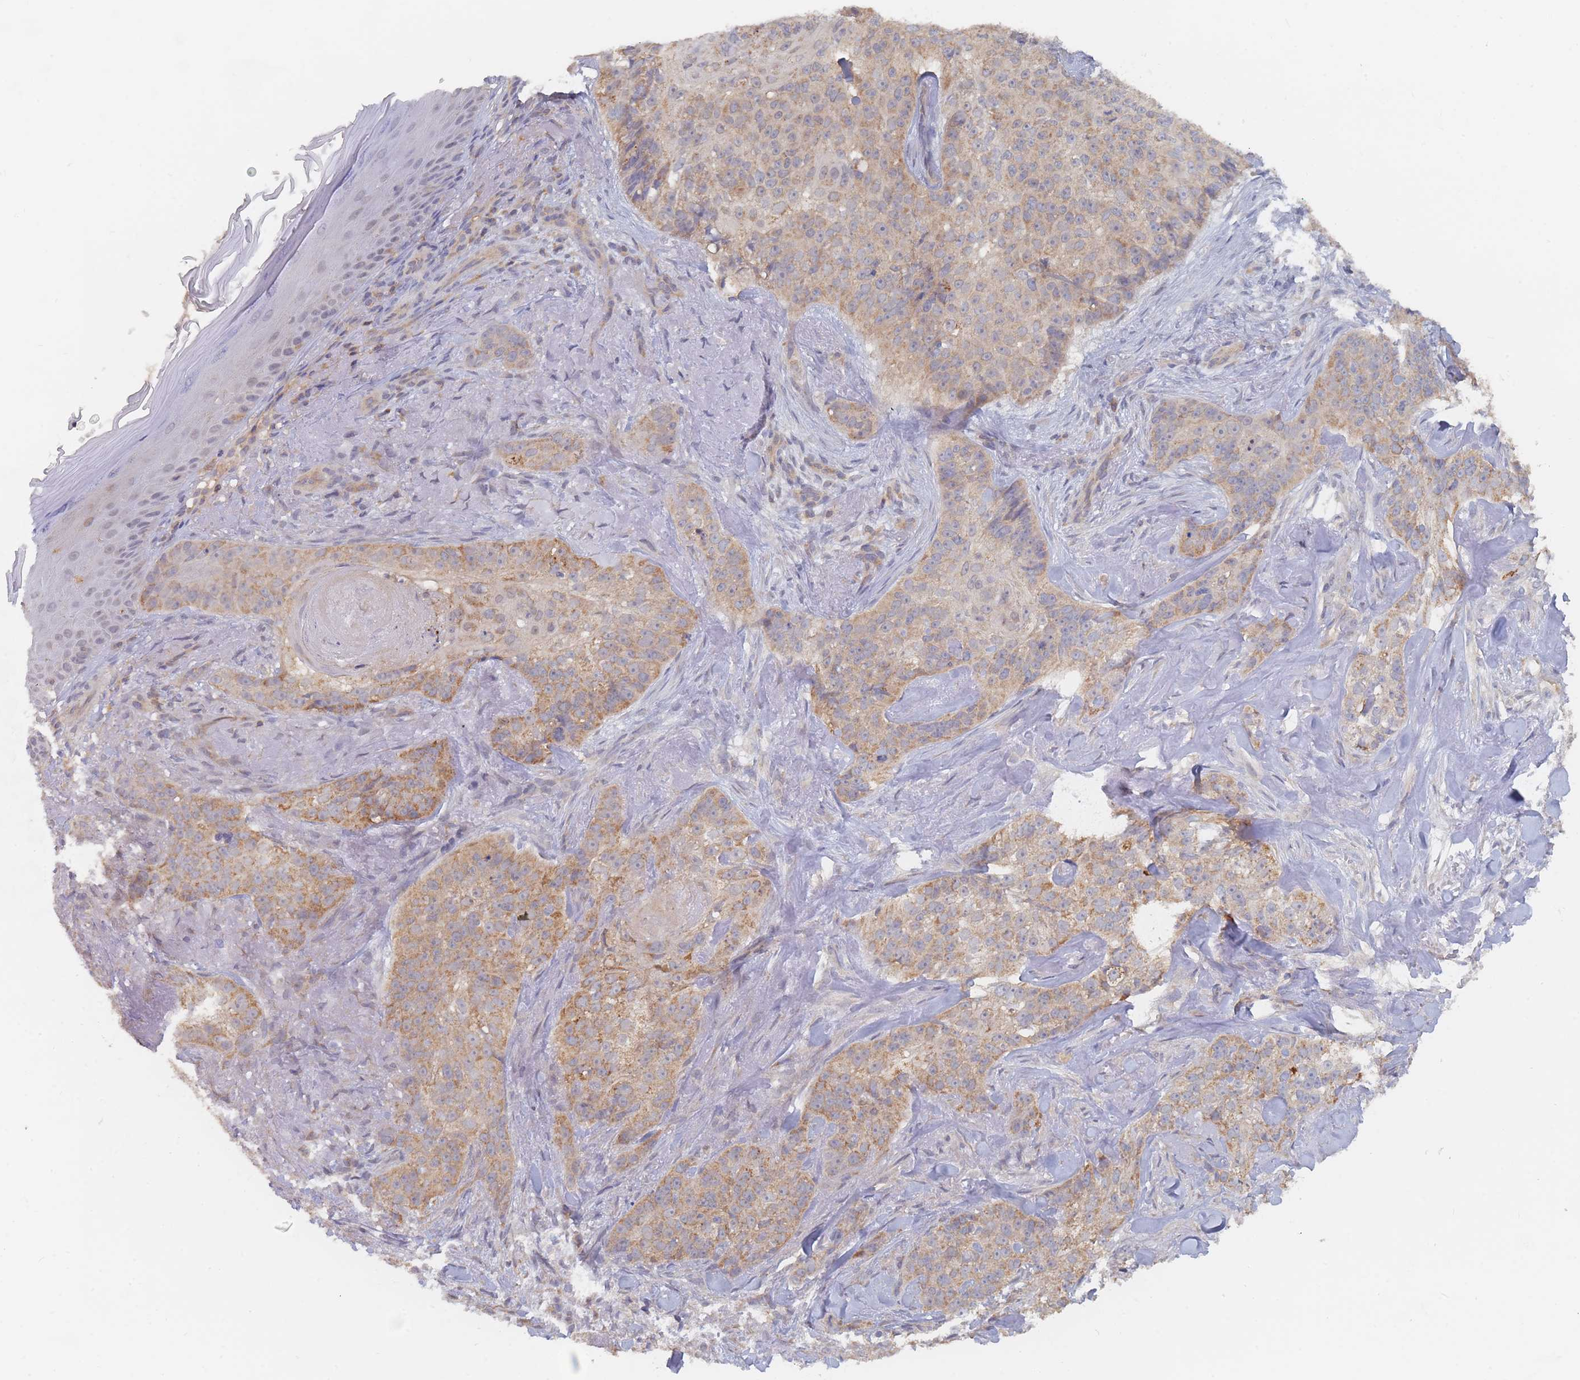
{"staining": {"intensity": "moderate", "quantity": "25%-75%", "location": "cytoplasmic/membranous"}, "tissue": "skin cancer", "cell_type": "Tumor cells", "image_type": "cancer", "snomed": [{"axis": "morphology", "description": "Basal cell carcinoma"}, {"axis": "topography", "description": "Skin"}], "caption": "Tumor cells display medium levels of moderate cytoplasmic/membranous staining in approximately 25%-75% of cells in human skin basal cell carcinoma.", "gene": "PPP6C", "patient": {"sex": "female", "age": 92}}